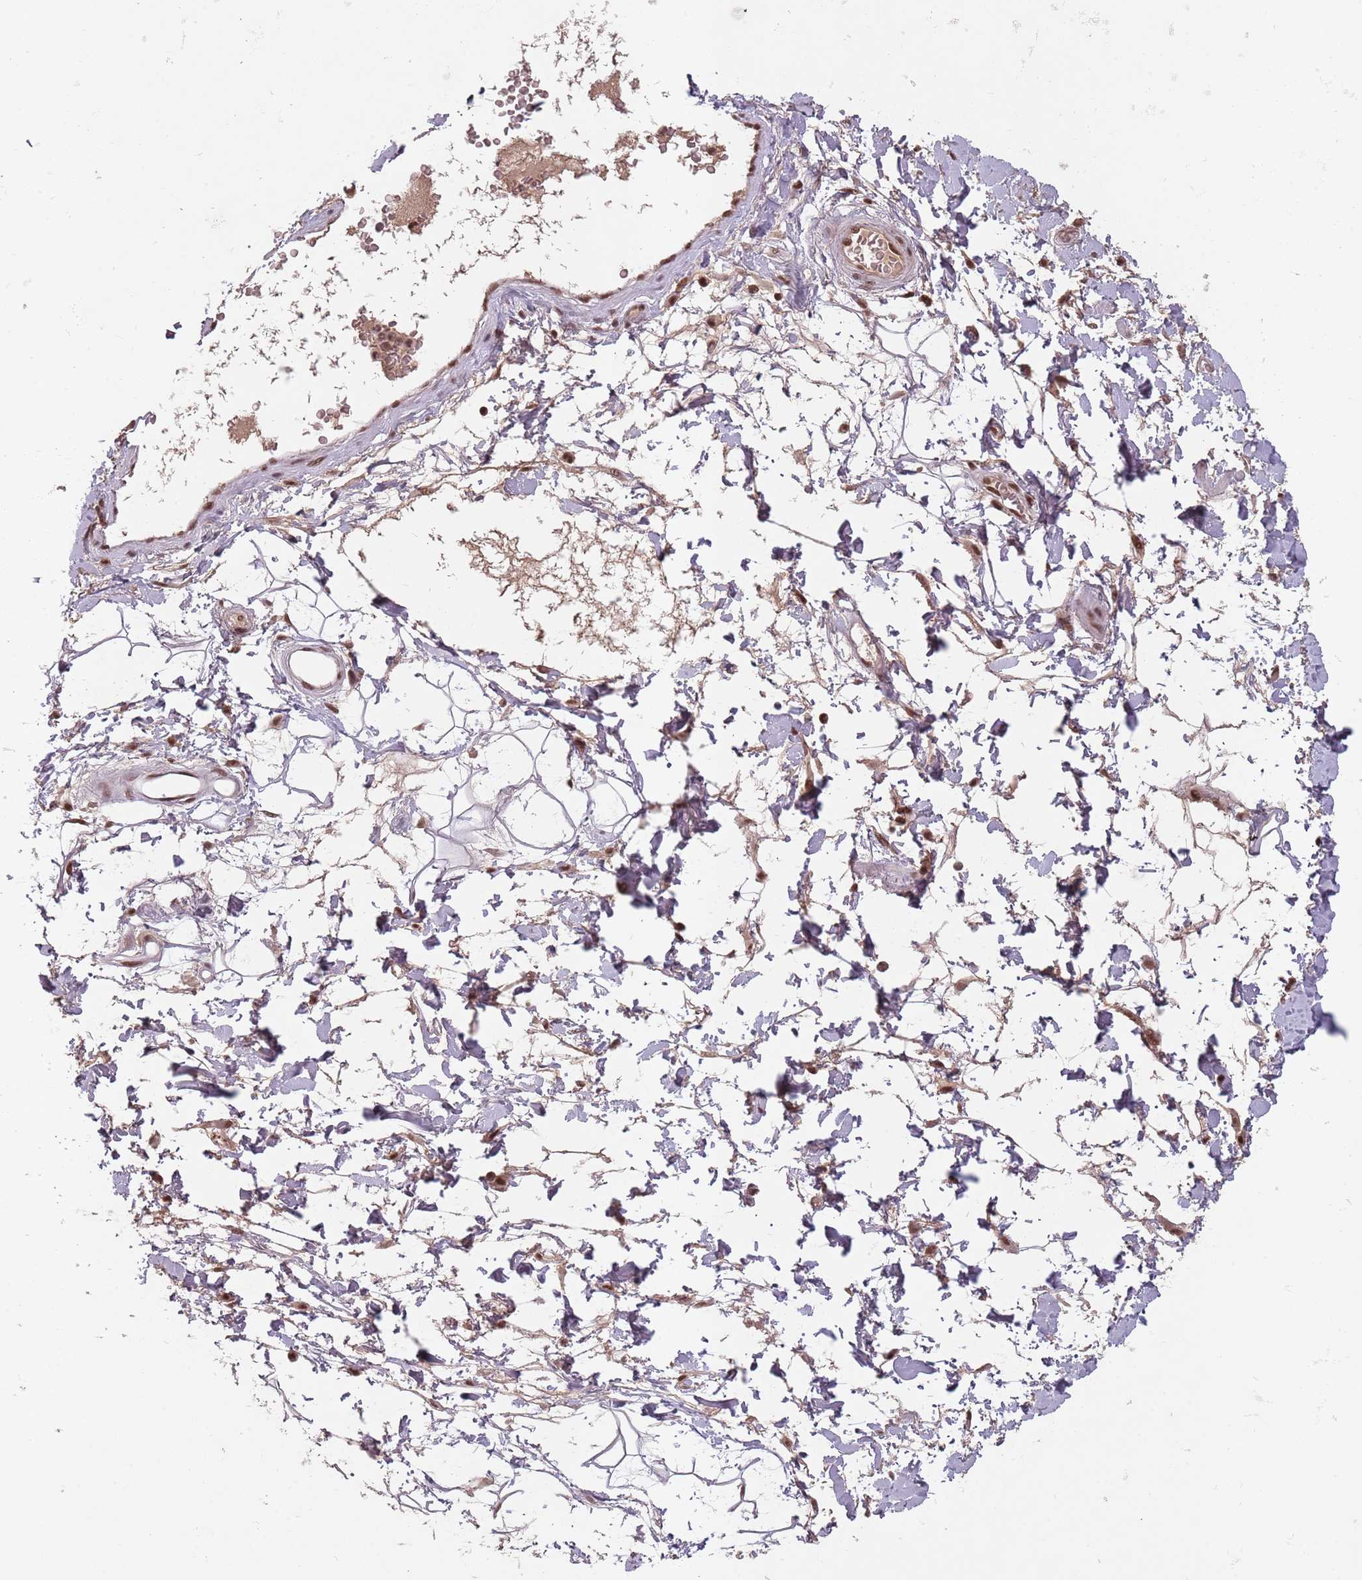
{"staining": {"intensity": "moderate", "quantity": ">75%", "location": "nuclear"}, "tissue": "adipose tissue", "cell_type": "Adipocytes", "image_type": "normal", "snomed": [{"axis": "morphology", "description": "Normal tissue, NOS"}, {"axis": "morphology", "description": "Adenocarcinoma, NOS"}, {"axis": "topography", "description": "Rectum"}, {"axis": "topography", "description": "Vagina"}, {"axis": "topography", "description": "Peripheral nerve tissue"}], "caption": "Benign adipose tissue was stained to show a protein in brown. There is medium levels of moderate nuclear expression in approximately >75% of adipocytes. (IHC, brightfield microscopy, high magnification).", "gene": "NCBP1", "patient": {"sex": "female", "age": 71}}